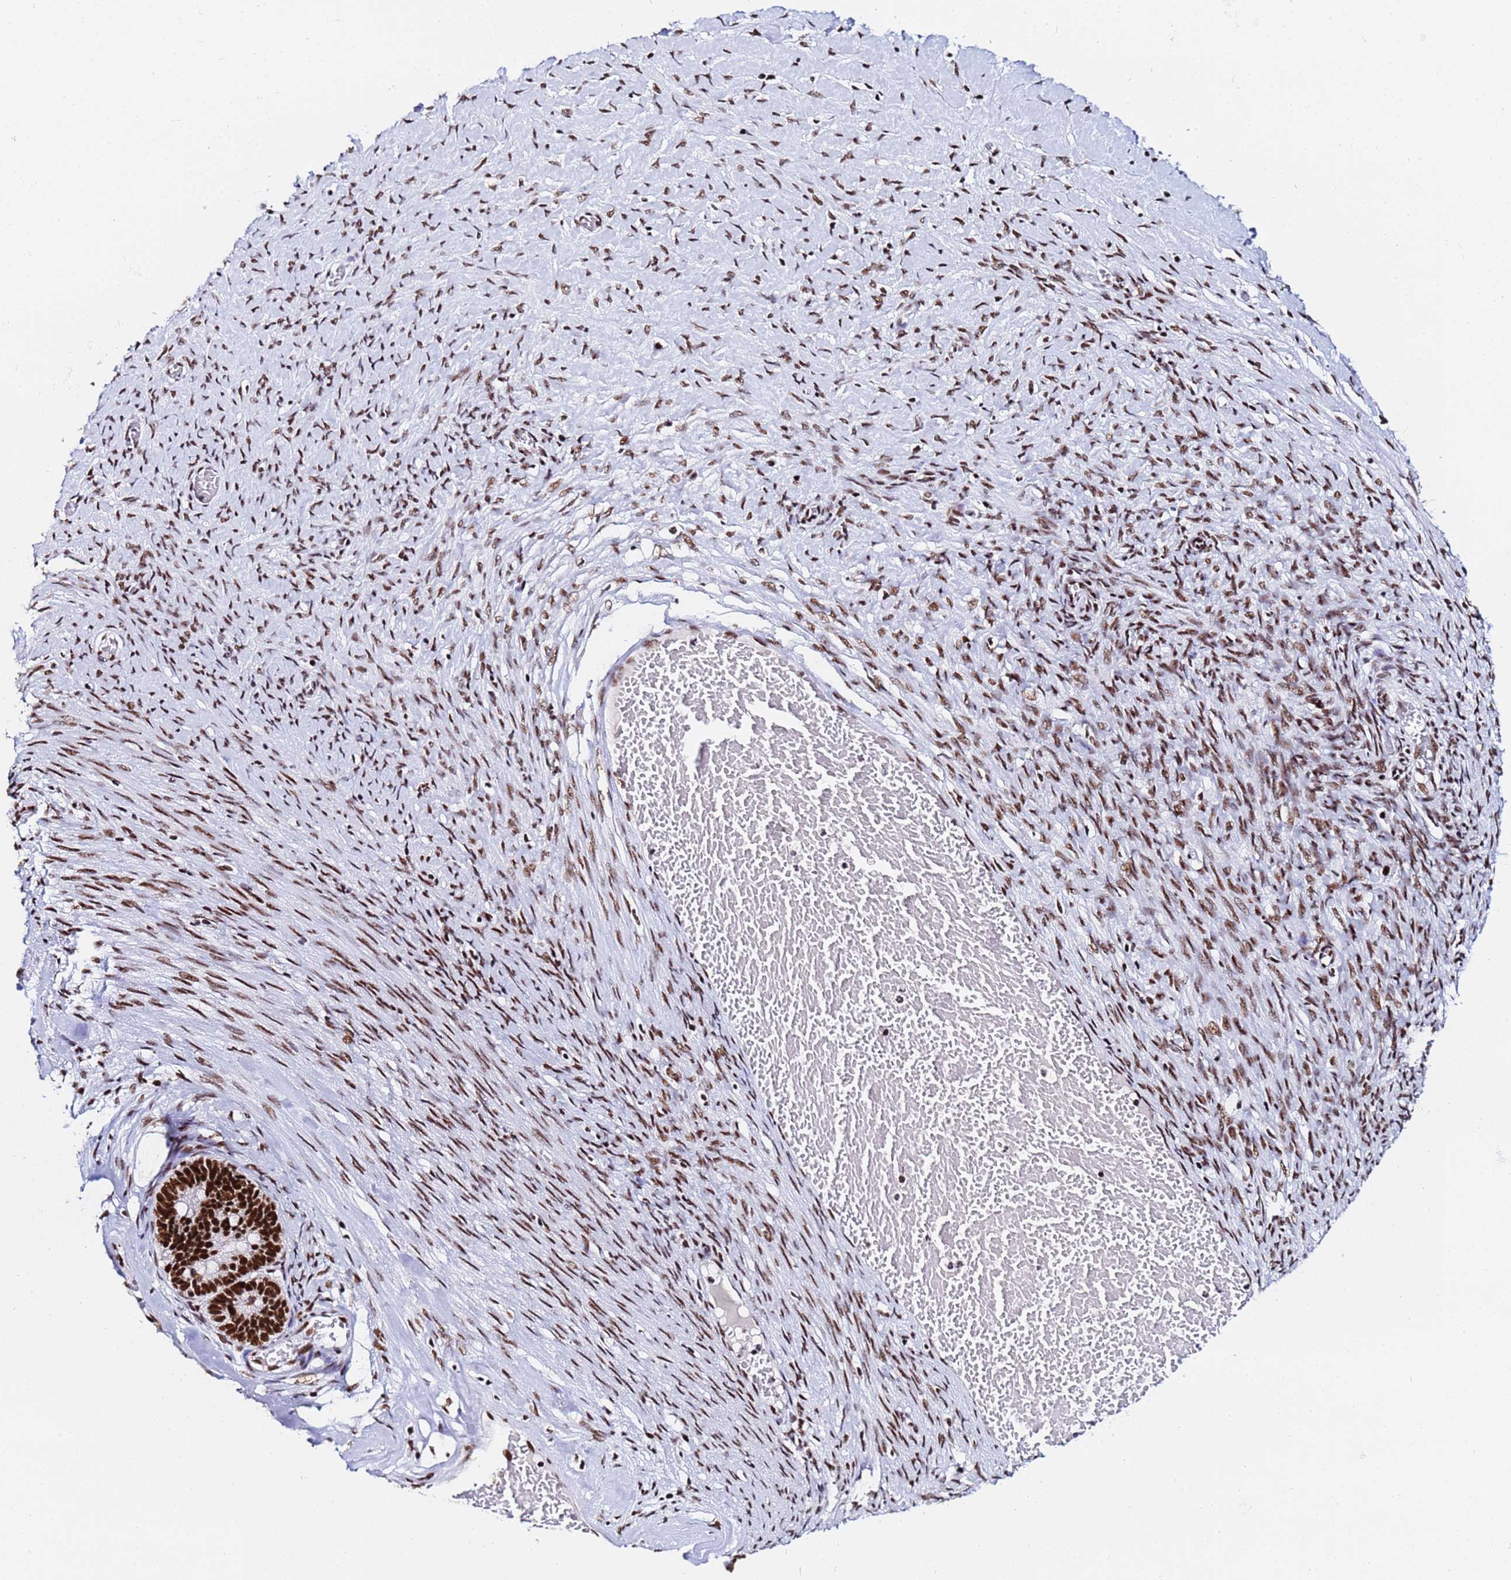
{"staining": {"intensity": "strong", "quantity": ">75%", "location": "nuclear"}, "tissue": "ovarian cancer", "cell_type": "Tumor cells", "image_type": "cancer", "snomed": [{"axis": "morphology", "description": "Cystadenocarcinoma, serous, NOS"}, {"axis": "topography", "description": "Ovary"}], "caption": "The immunohistochemical stain shows strong nuclear positivity in tumor cells of ovarian cancer (serous cystadenocarcinoma) tissue.", "gene": "SNRPA1", "patient": {"sex": "female", "age": 56}}